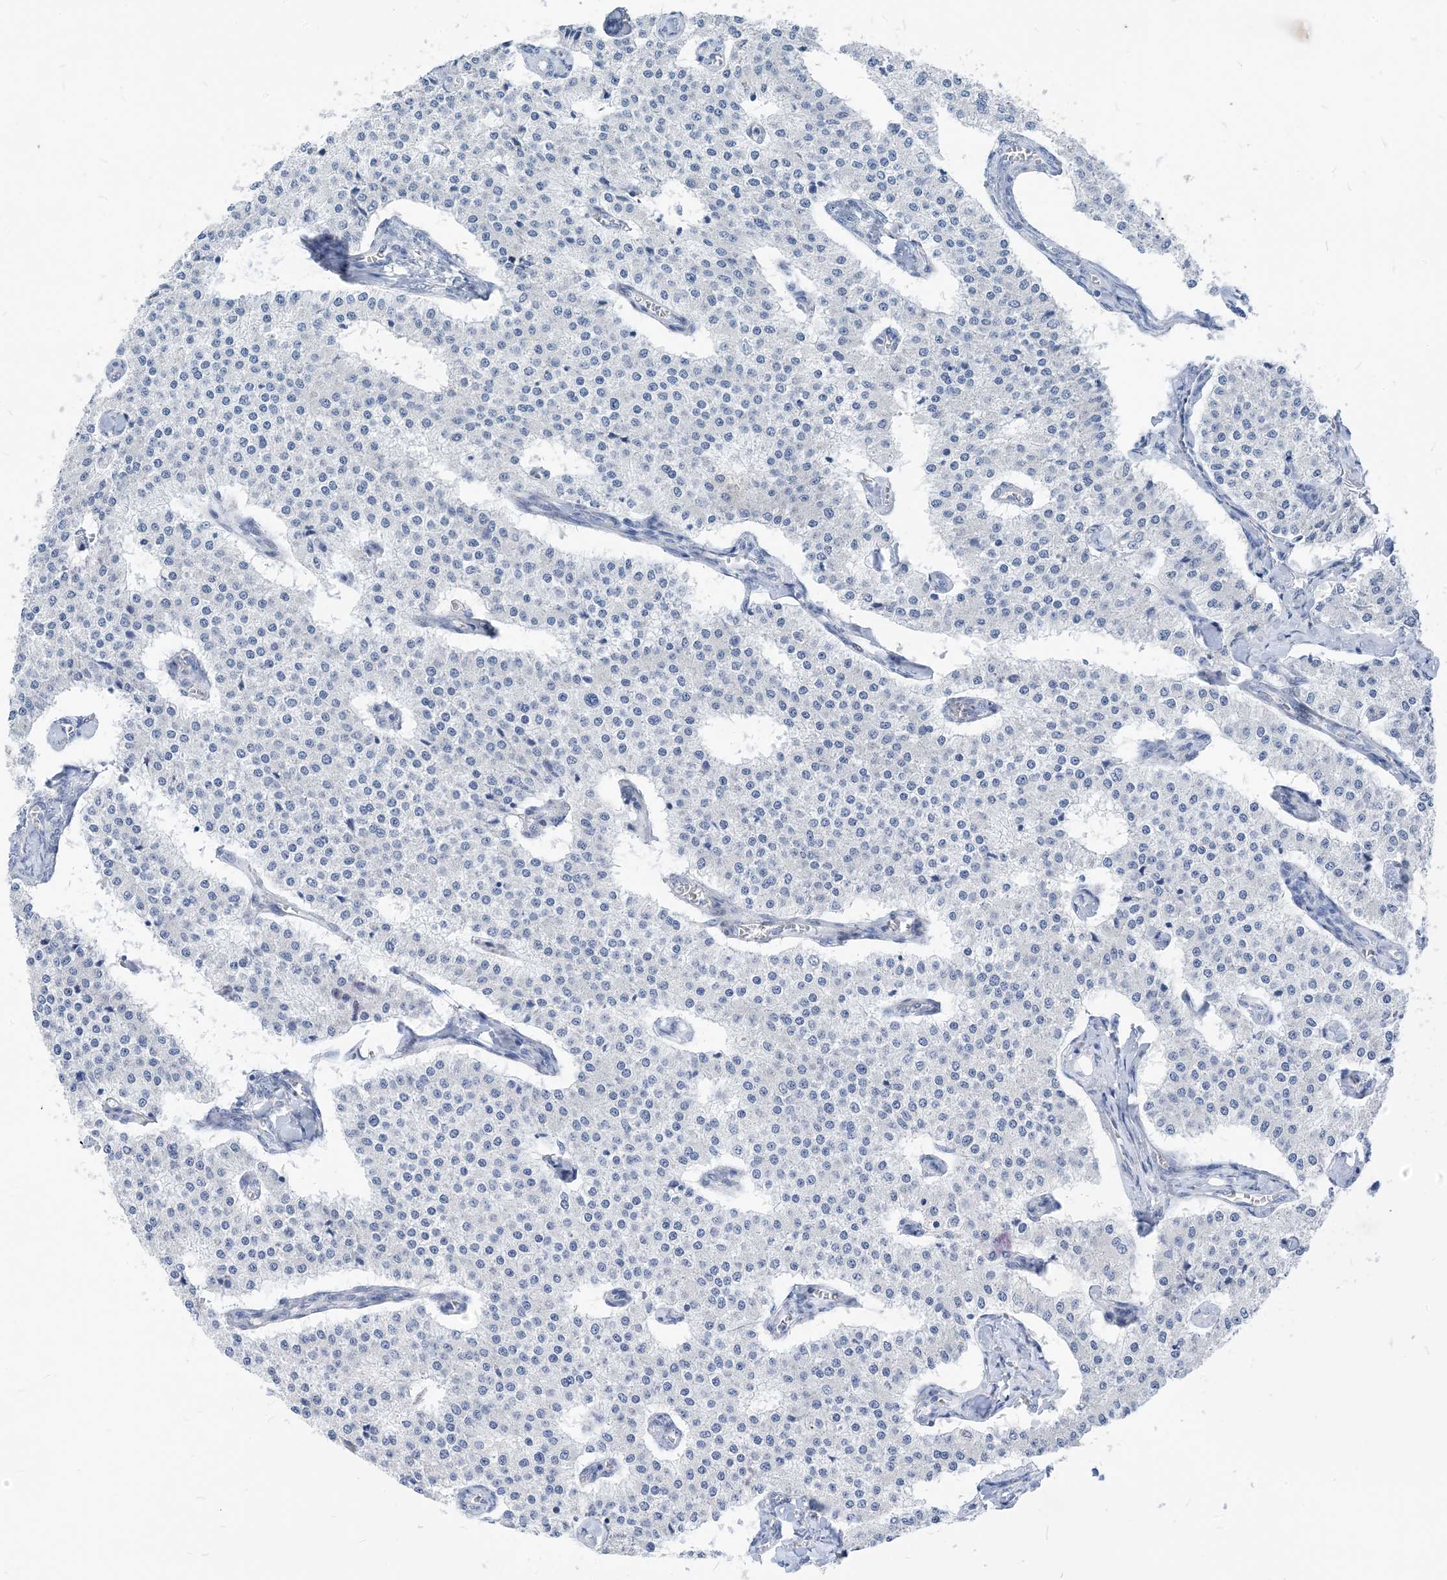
{"staining": {"intensity": "negative", "quantity": "none", "location": "none"}, "tissue": "carcinoid", "cell_type": "Tumor cells", "image_type": "cancer", "snomed": [{"axis": "morphology", "description": "Carcinoid, malignant, NOS"}, {"axis": "topography", "description": "Colon"}], "caption": "This is an immunohistochemistry image of carcinoid. There is no positivity in tumor cells.", "gene": "PLEKHA3", "patient": {"sex": "female", "age": 52}}